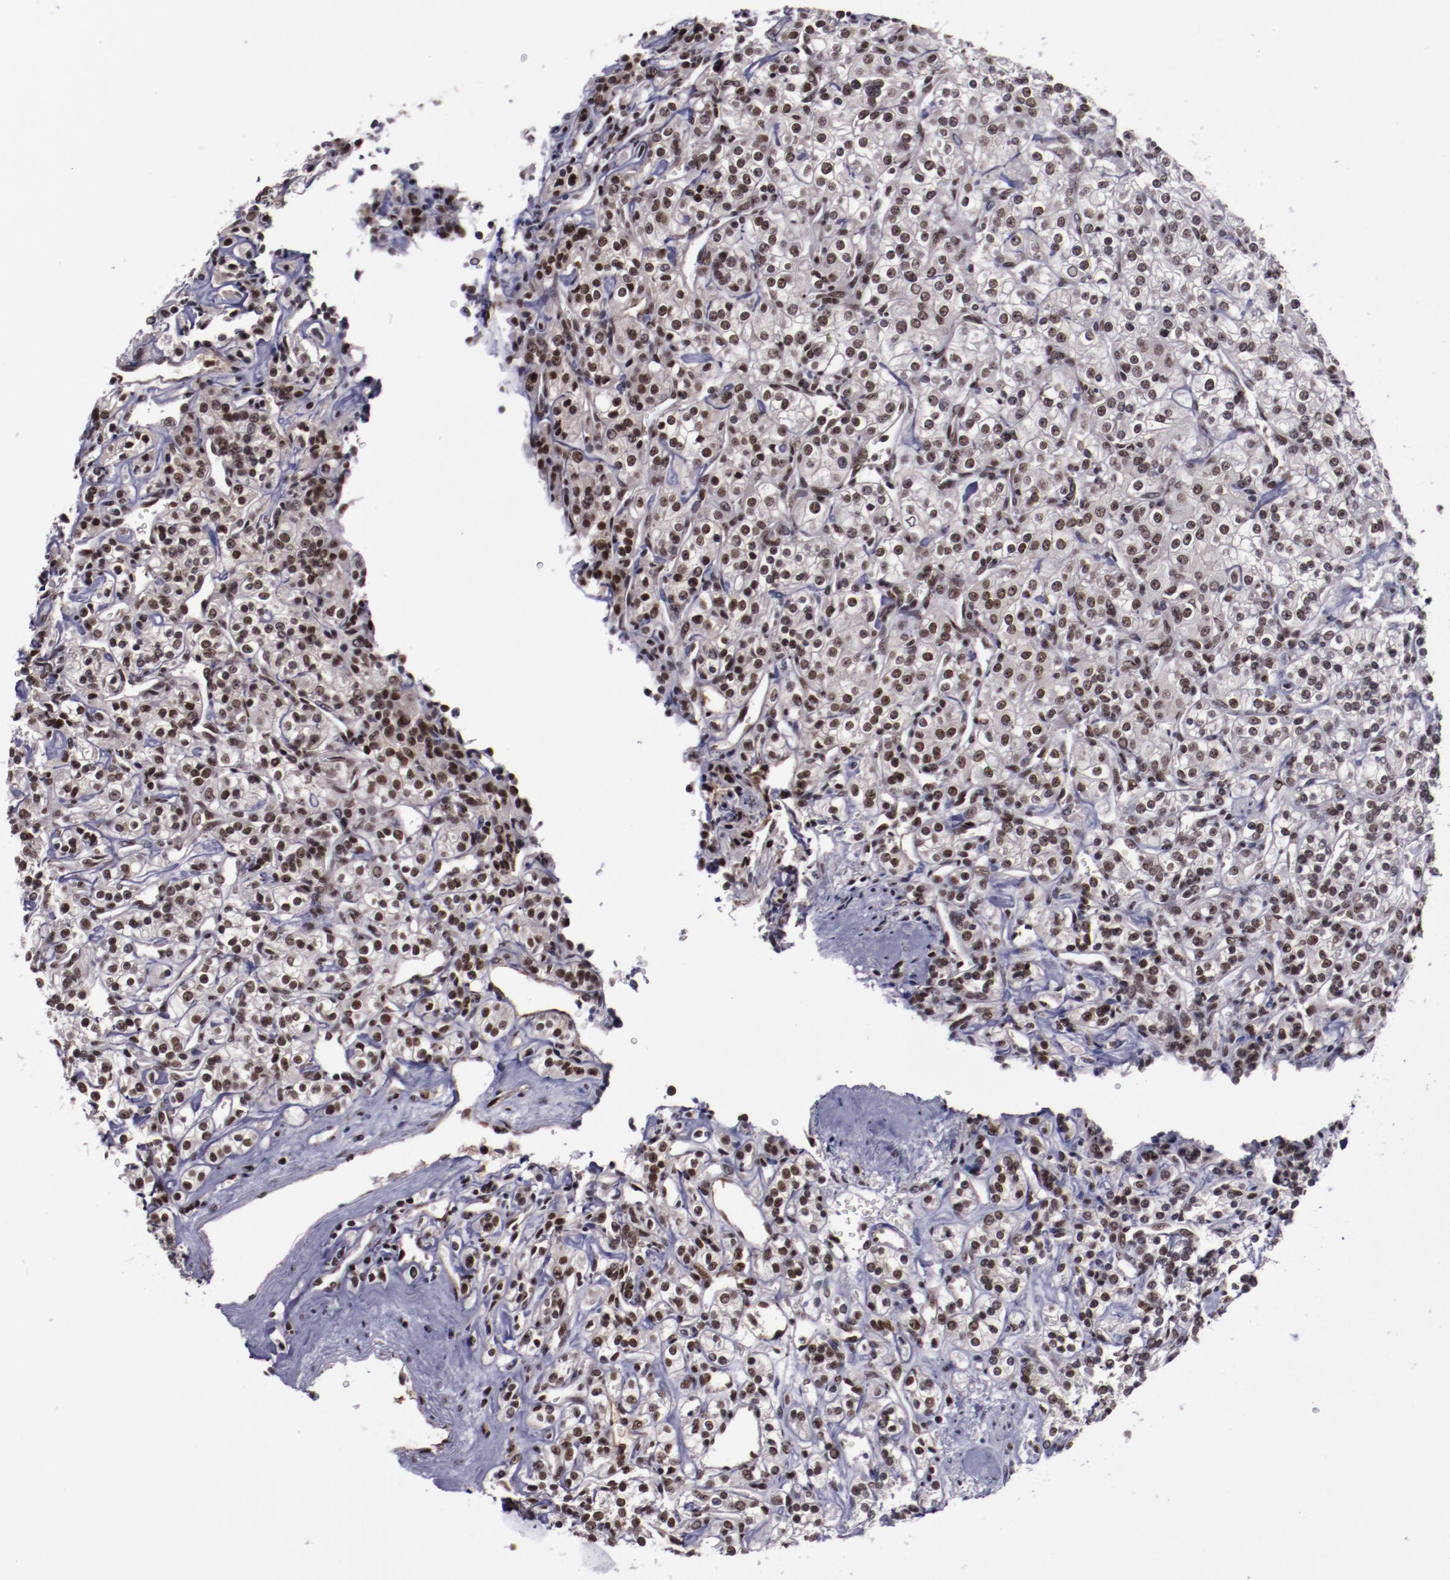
{"staining": {"intensity": "moderate", "quantity": "25%-75%", "location": "nuclear"}, "tissue": "renal cancer", "cell_type": "Tumor cells", "image_type": "cancer", "snomed": [{"axis": "morphology", "description": "Adenocarcinoma, NOS"}, {"axis": "topography", "description": "Kidney"}], "caption": "Approximately 25%-75% of tumor cells in adenocarcinoma (renal) exhibit moderate nuclear protein staining as visualized by brown immunohistochemical staining.", "gene": "ERH", "patient": {"sex": "male", "age": 77}}